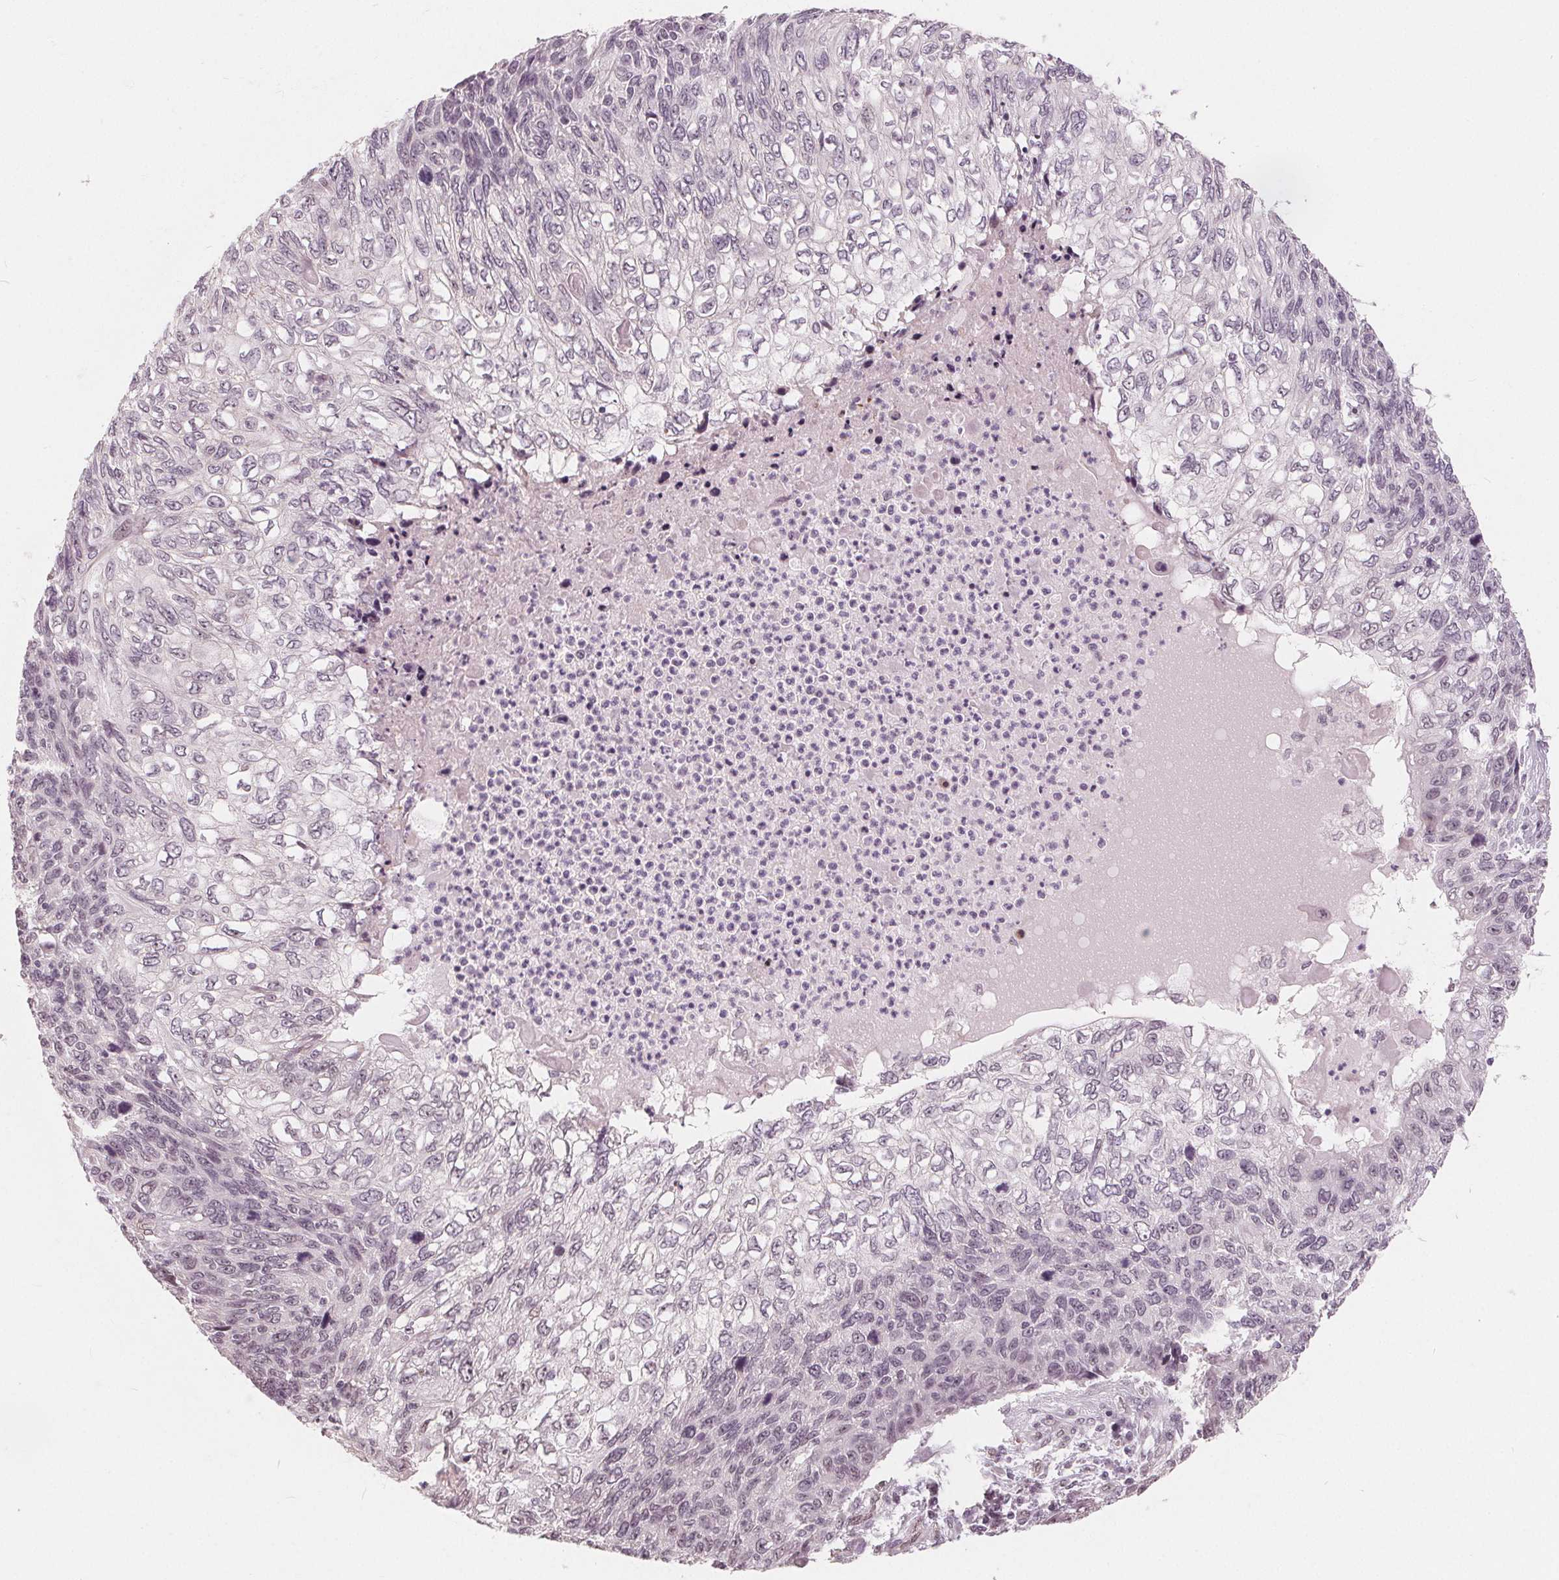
{"staining": {"intensity": "weak", "quantity": "<25%", "location": "nuclear"}, "tissue": "skin cancer", "cell_type": "Tumor cells", "image_type": "cancer", "snomed": [{"axis": "morphology", "description": "Squamous cell carcinoma, NOS"}, {"axis": "topography", "description": "Skin"}], "caption": "Tumor cells are negative for brown protein staining in squamous cell carcinoma (skin). Brightfield microscopy of immunohistochemistry (IHC) stained with DAB (3,3'-diaminobenzidine) (brown) and hematoxylin (blue), captured at high magnification.", "gene": "NUP210L", "patient": {"sex": "male", "age": 92}}